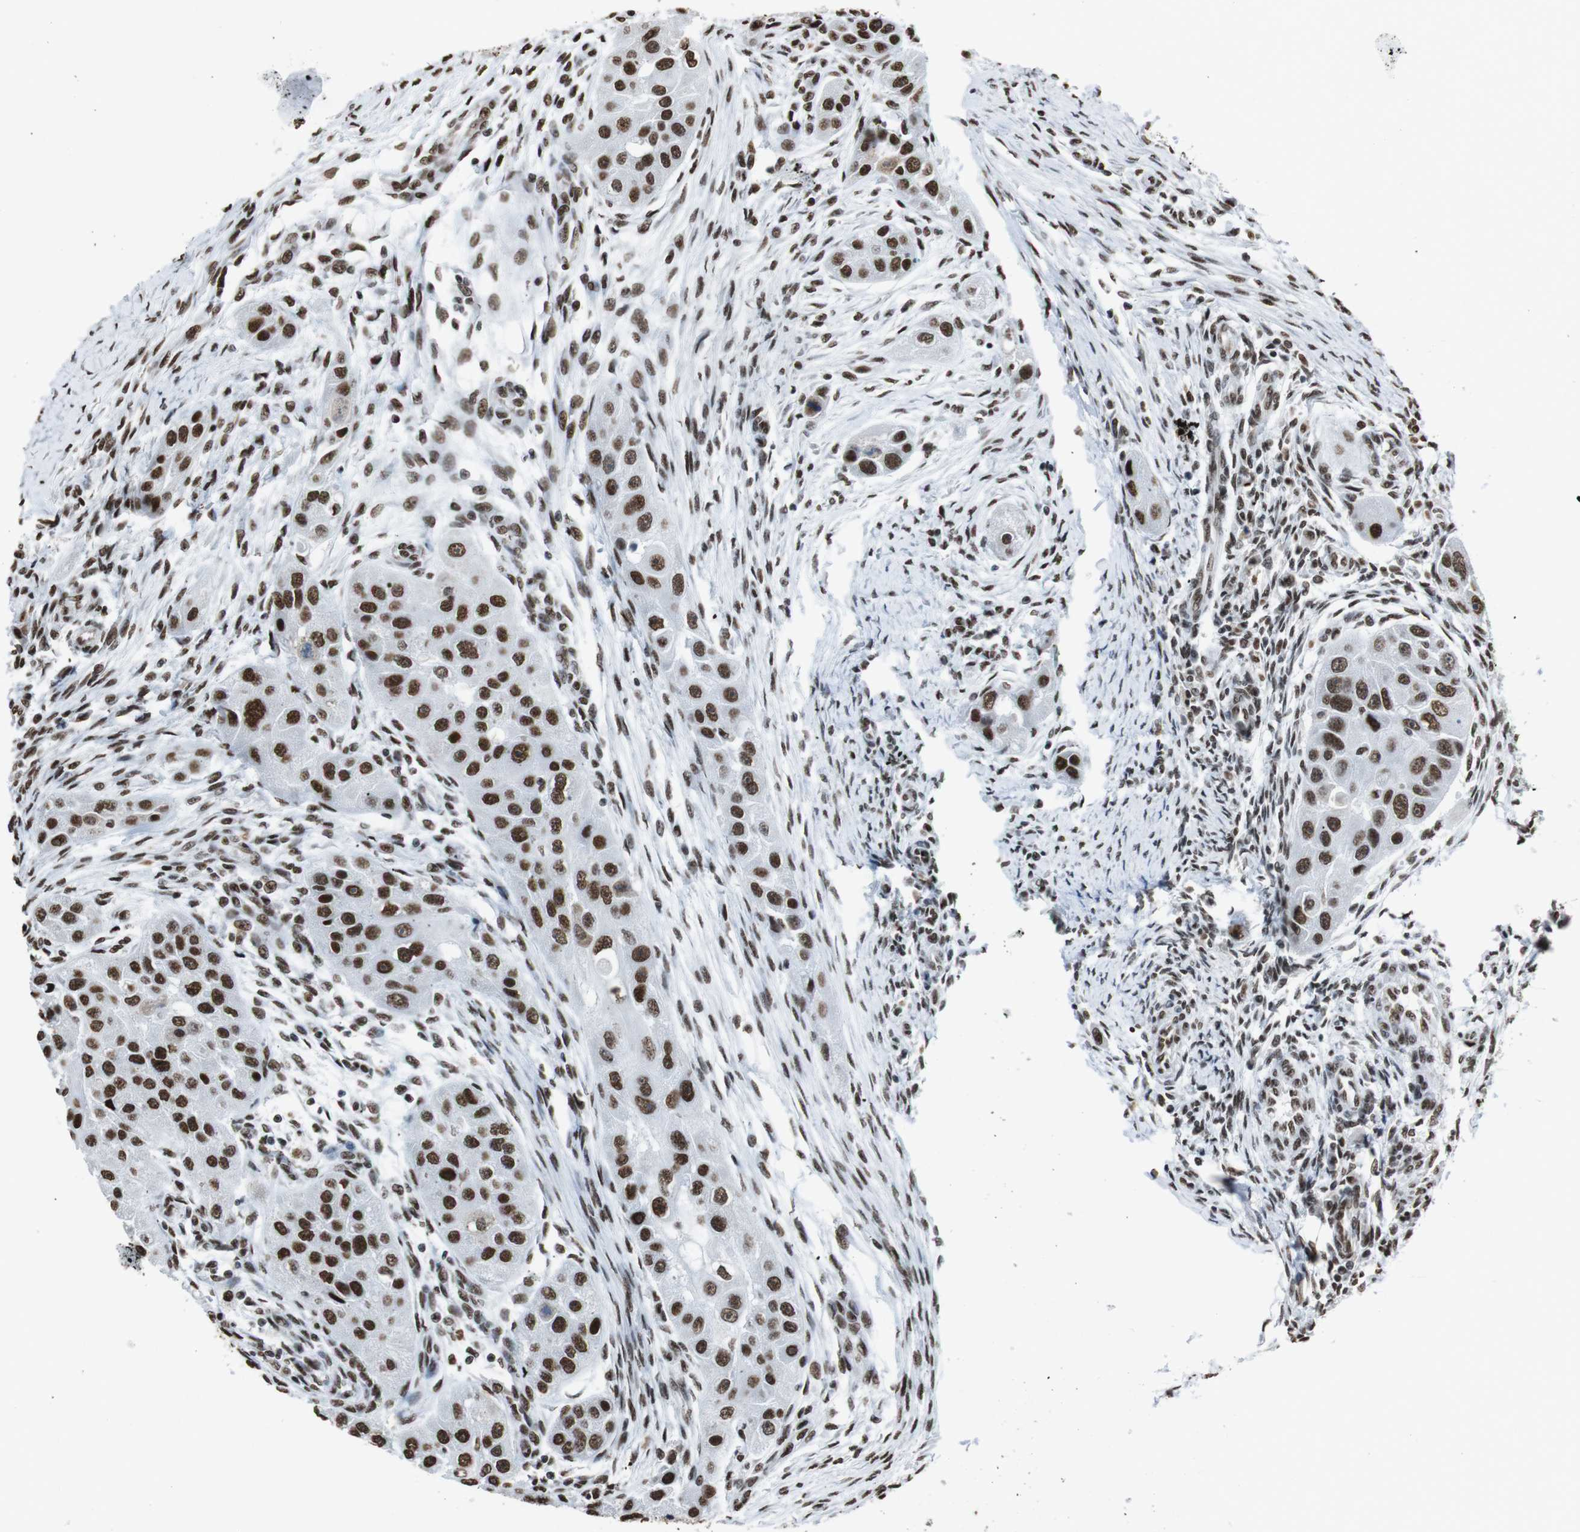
{"staining": {"intensity": "strong", "quantity": ">75%", "location": "nuclear"}, "tissue": "head and neck cancer", "cell_type": "Tumor cells", "image_type": "cancer", "snomed": [{"axis": "morphology", "description": "Normal tissue, NOS"}, {"axis": "morphology", "description": "Squamous cell carcinoma, NOS"}, {"axis": "topography", "description": "Skeletal muscle"}, {"axis": "topography", "description": "Head-Neck"}], "caption": "The photomicrograph exhibits immunohistochemical staining of head and neck cancer. There is strong nuclear staining is identified in about >75% of tumor cells.", "gene": "ROMO1", "patient": {"sex": "male", "age": 51}}